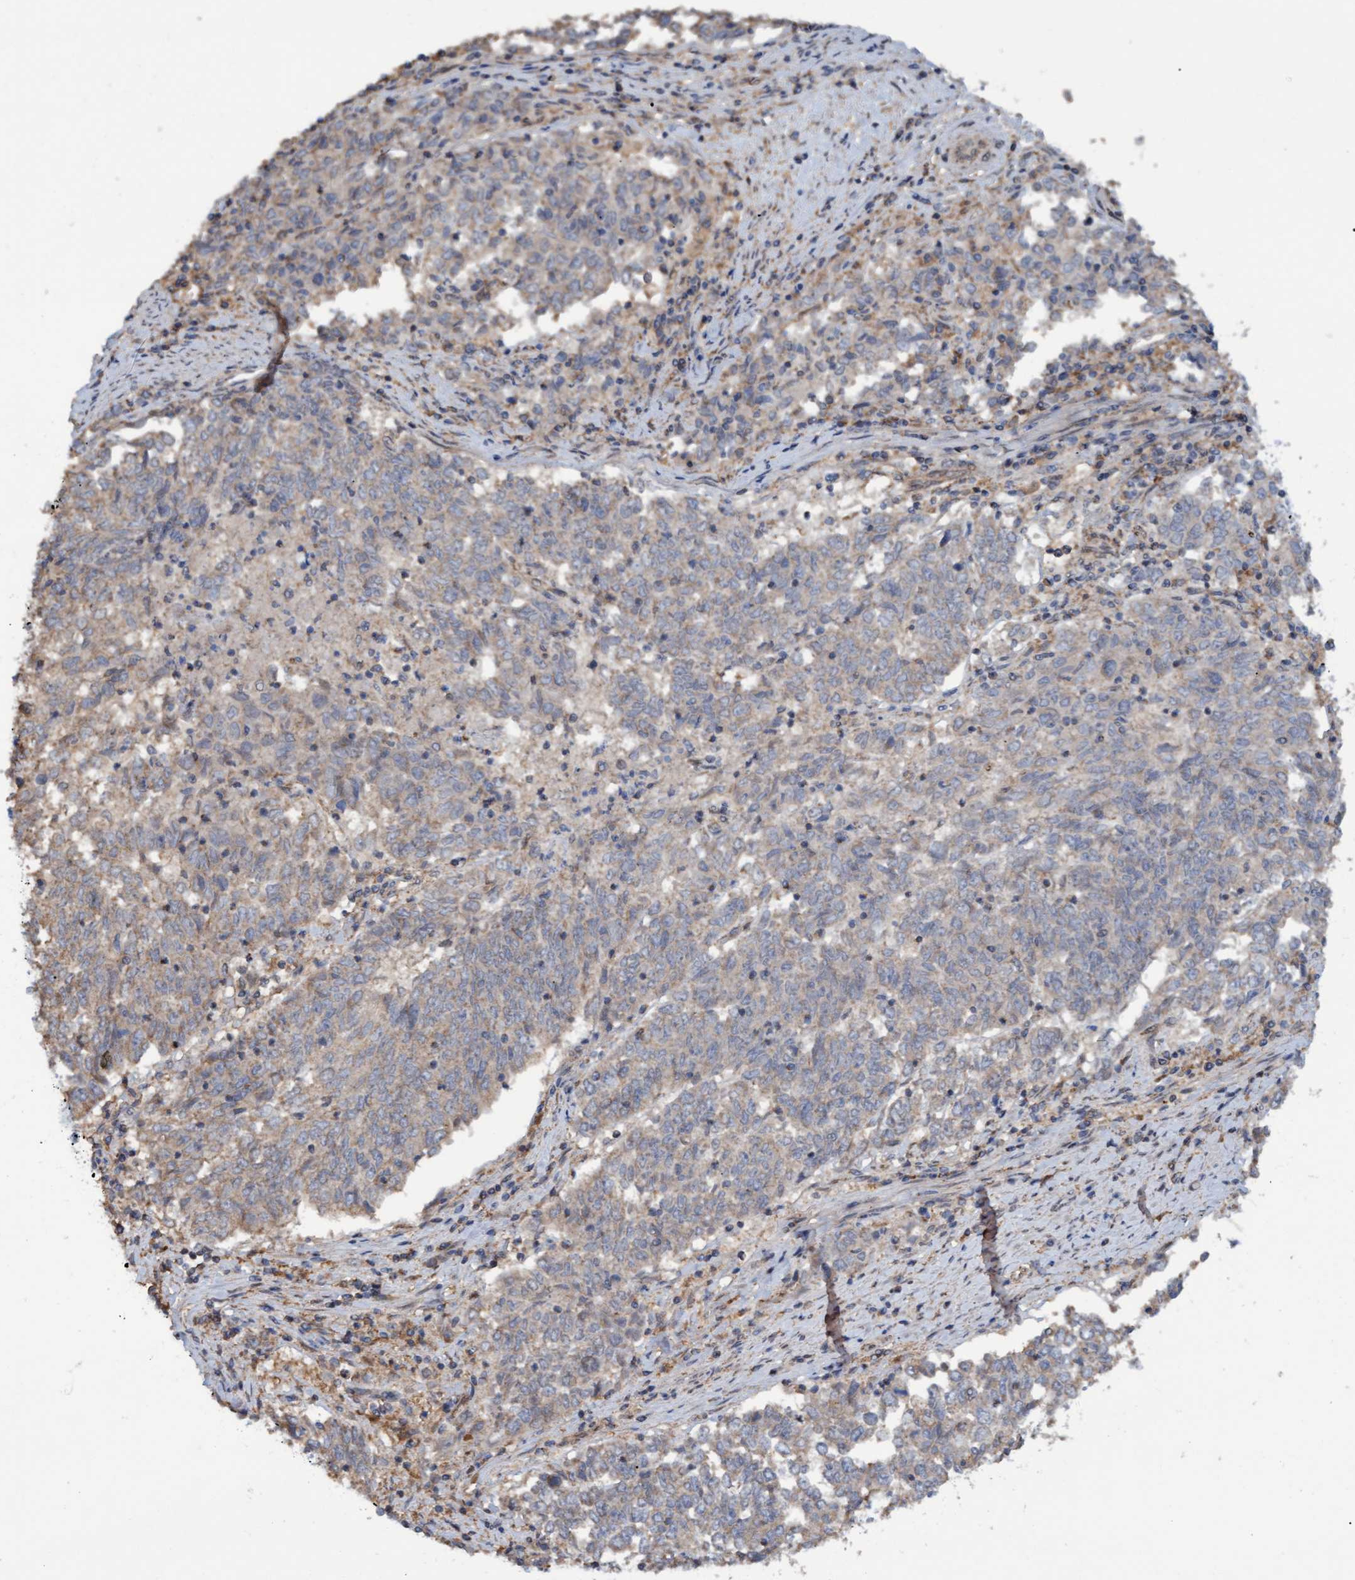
{"staining": {"intensity": "weak", "quantity": "<25%", "location": "cytoplasmic/membranous"}, "tissue": "endometrial cancer", "cell_type": "Tumor cells", "image_type": "cancer", "snomed": [{"axis": "morphology", "description": "Adenocarcinoma, NOS"}, {"axis": "topography", "description": "Endometrium"}], "caption": "Adenocarcinoma (endometrial) was stained to show a protein in brown. There is no significant staining in tumor cells.", "gene": "MGLL", "patient": {"sex": "female", "age": 80}}